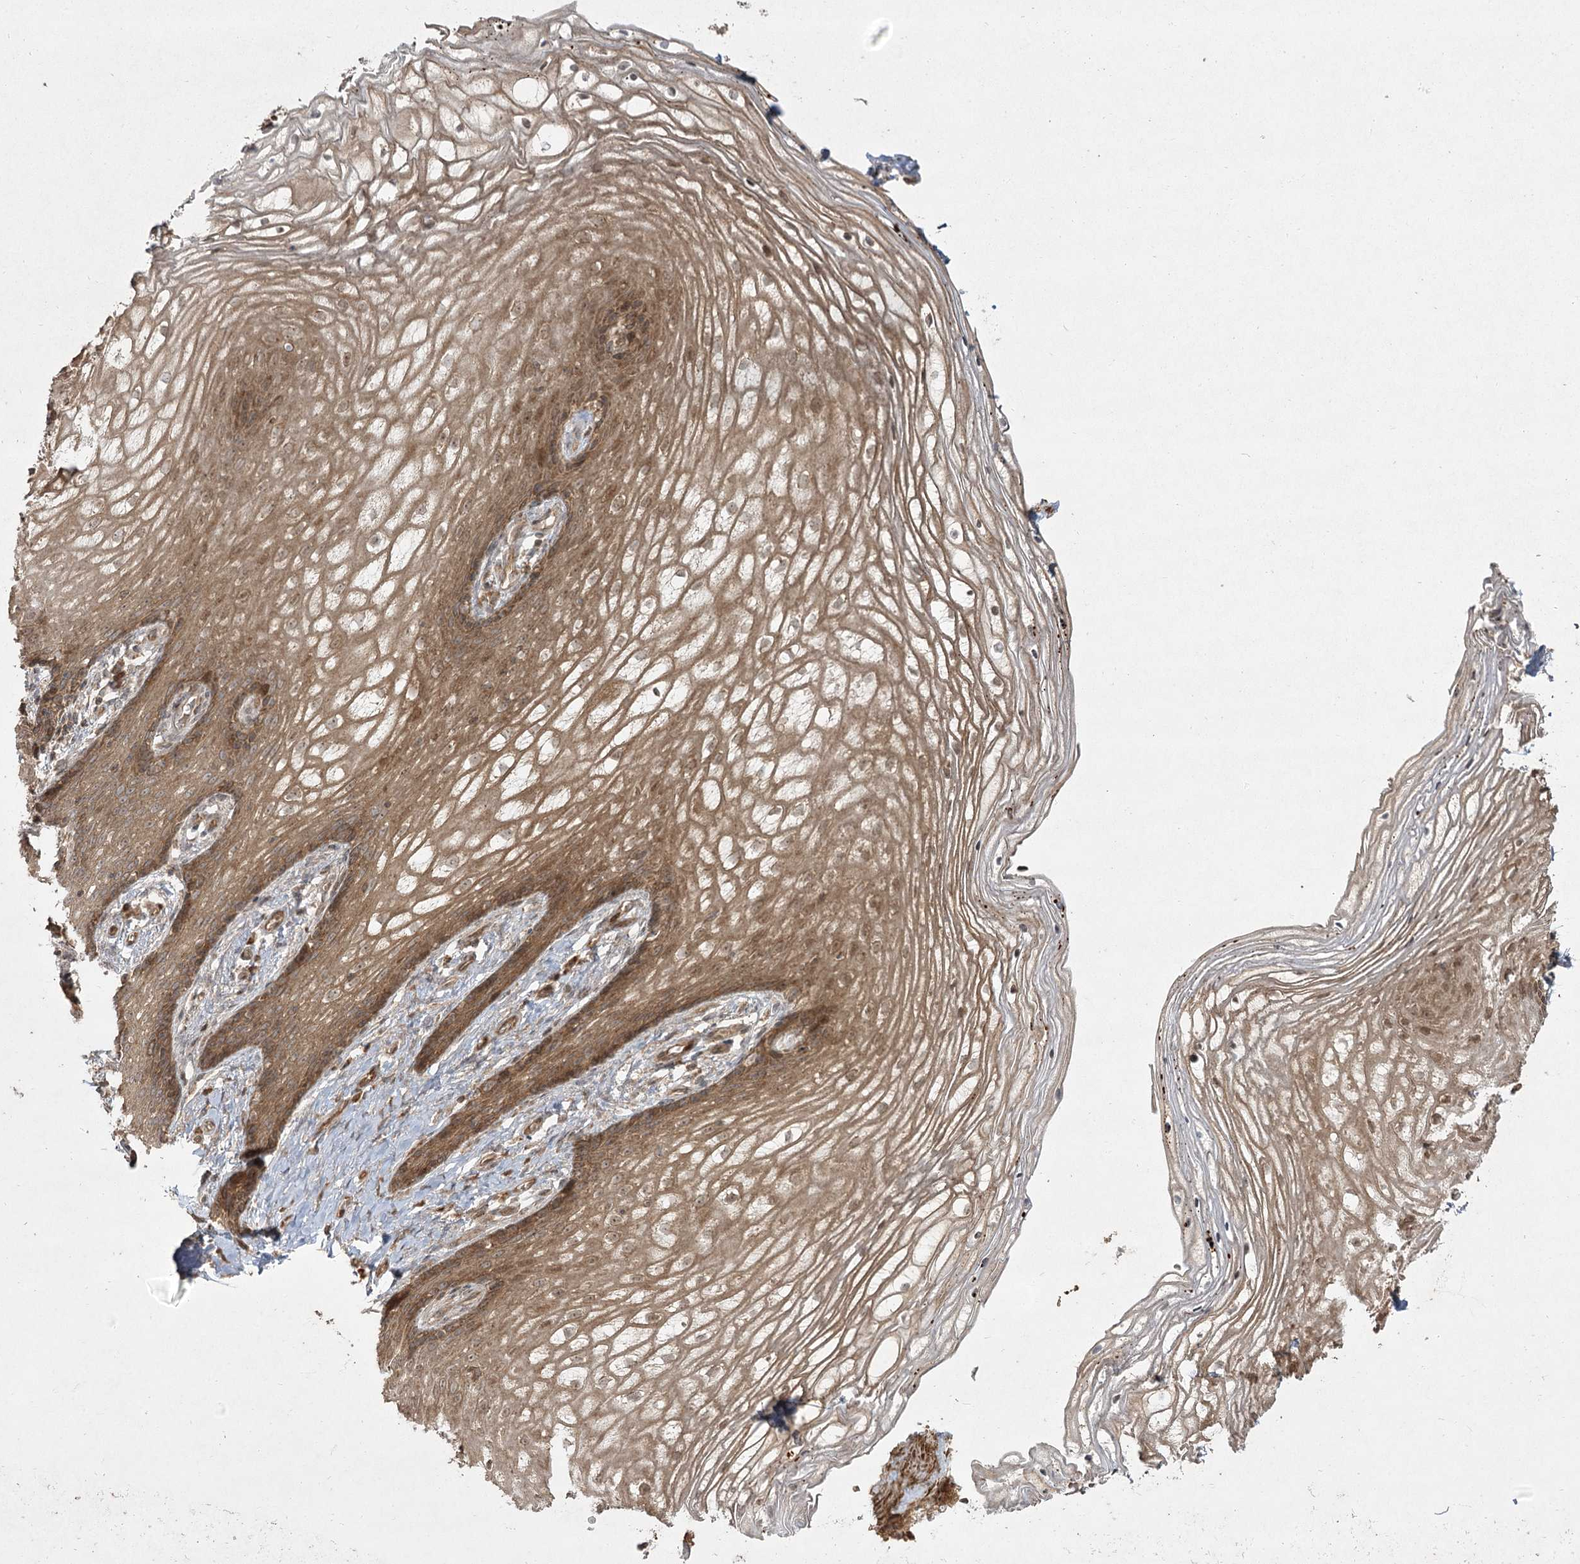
{"staining": {"intensity": "moderate", "quantity": ">75%", "location": "cytoplasmic/membranous"}, "tissue": "vagina", "cell_type": "Squamous epithelial cells", "image_type": "normal", "snomed": [{"axis": "morphology", "description": "Normal tissue, NOS"}, {"axis": "topography", "description": "Vagina"}], "caption": "Immunohistochemical staining of benign vagina reveals medium levels of moderate cytoplasmic/membranous expression in approximately >75% of squamous epithelial cells. (DAB (3,3'-diaminobenzidine) = brown stain, brightfield microscopy at high magnification).", "gene": "CPLANE1", "patient": {"sex": "female", "age": 60}}